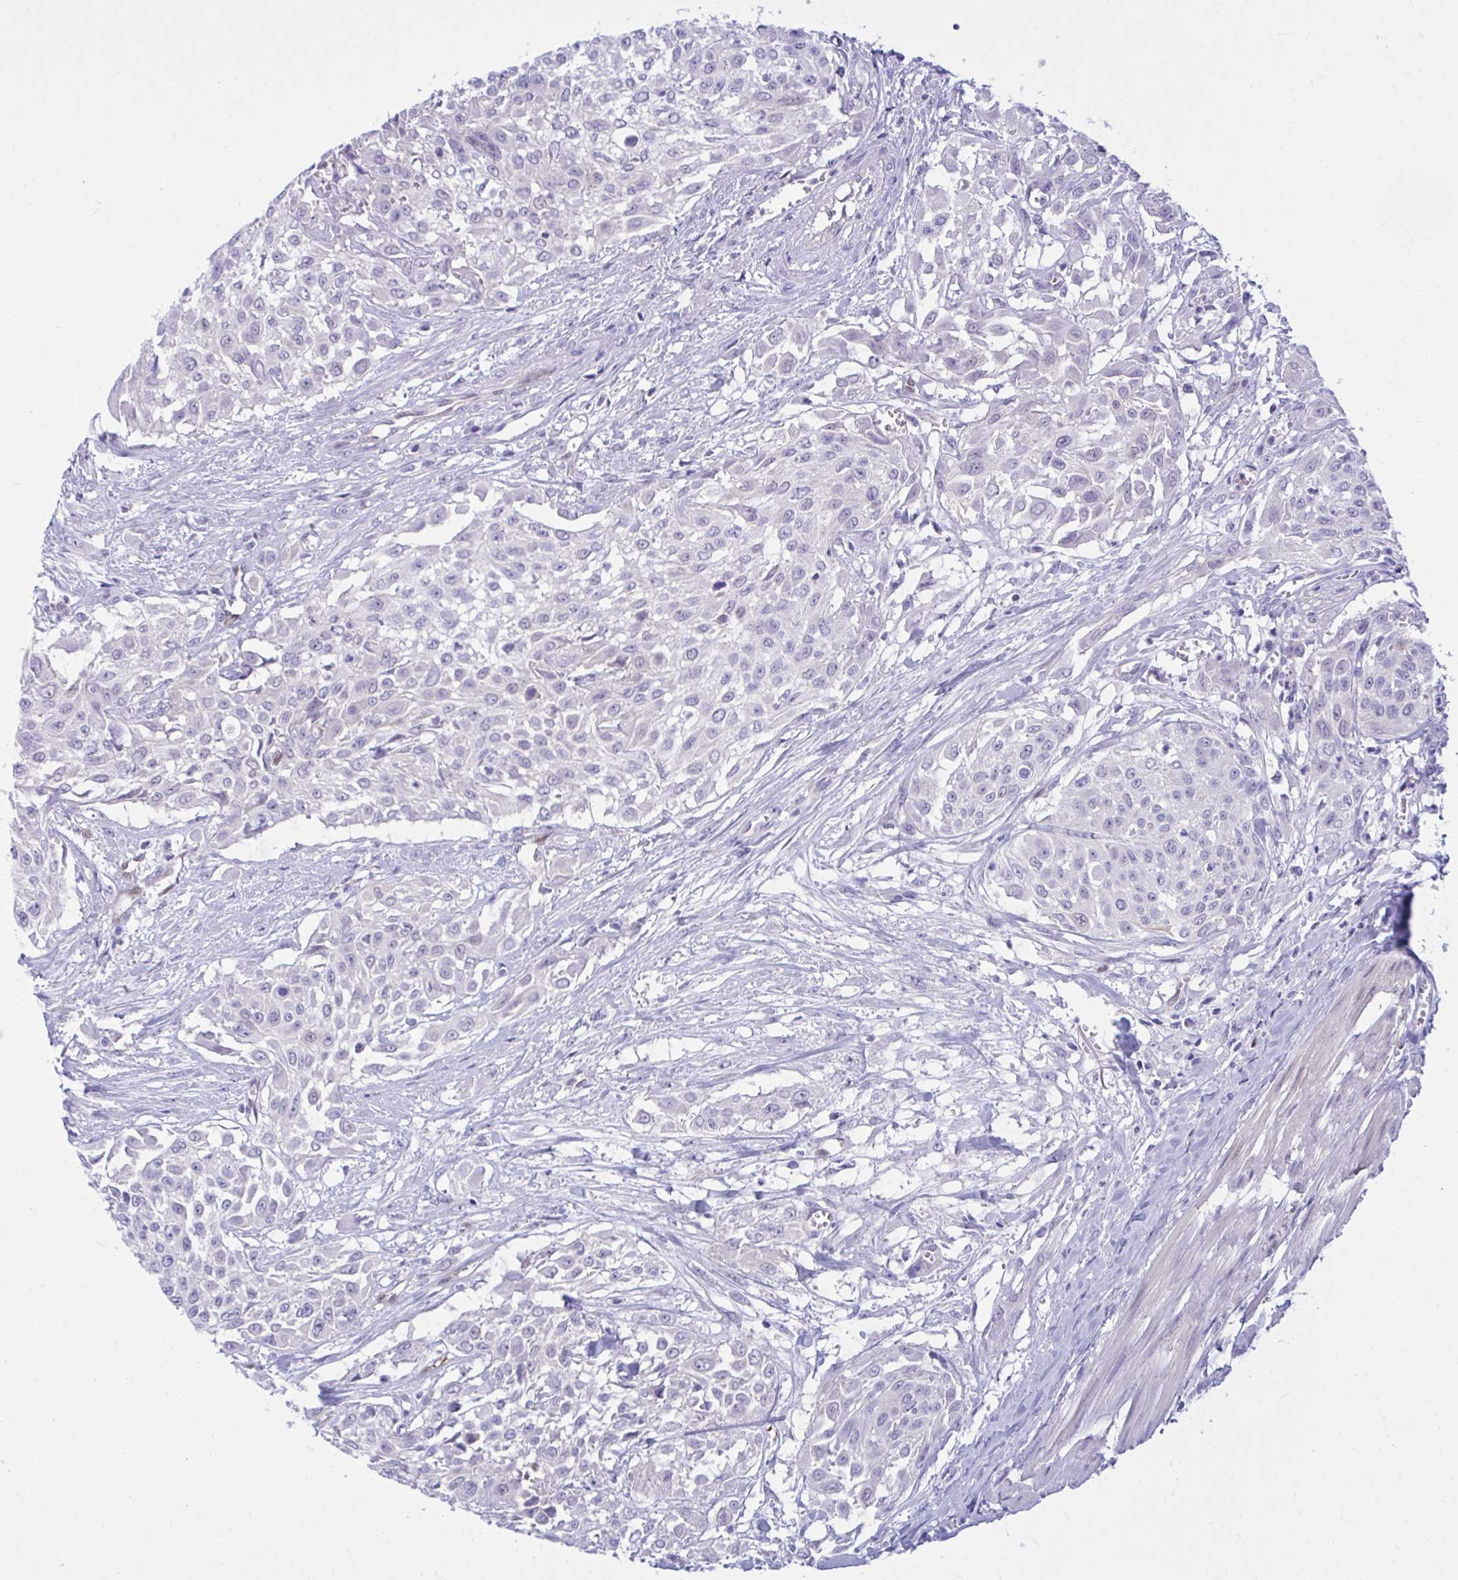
{"staining": {"intensity": "negative", "quantity": "none", "location": "none"}, "tissue": "urothelial cancer", "cell_type": "Tumor cells", "image_type": "cancer", "snomed": [{"axis": "morphology", "description": "Urothelial carcinoma, High grade"}, {"axis": "topography", "description": "Urinary bladder"}], "caption": "Immunohistochemistry image of human urothelial cancer stained for a protein (brown), which shows no expression in tumor cells.", "gene": "PGM2L1", "patient": {"sex": "male", "age": 57}}